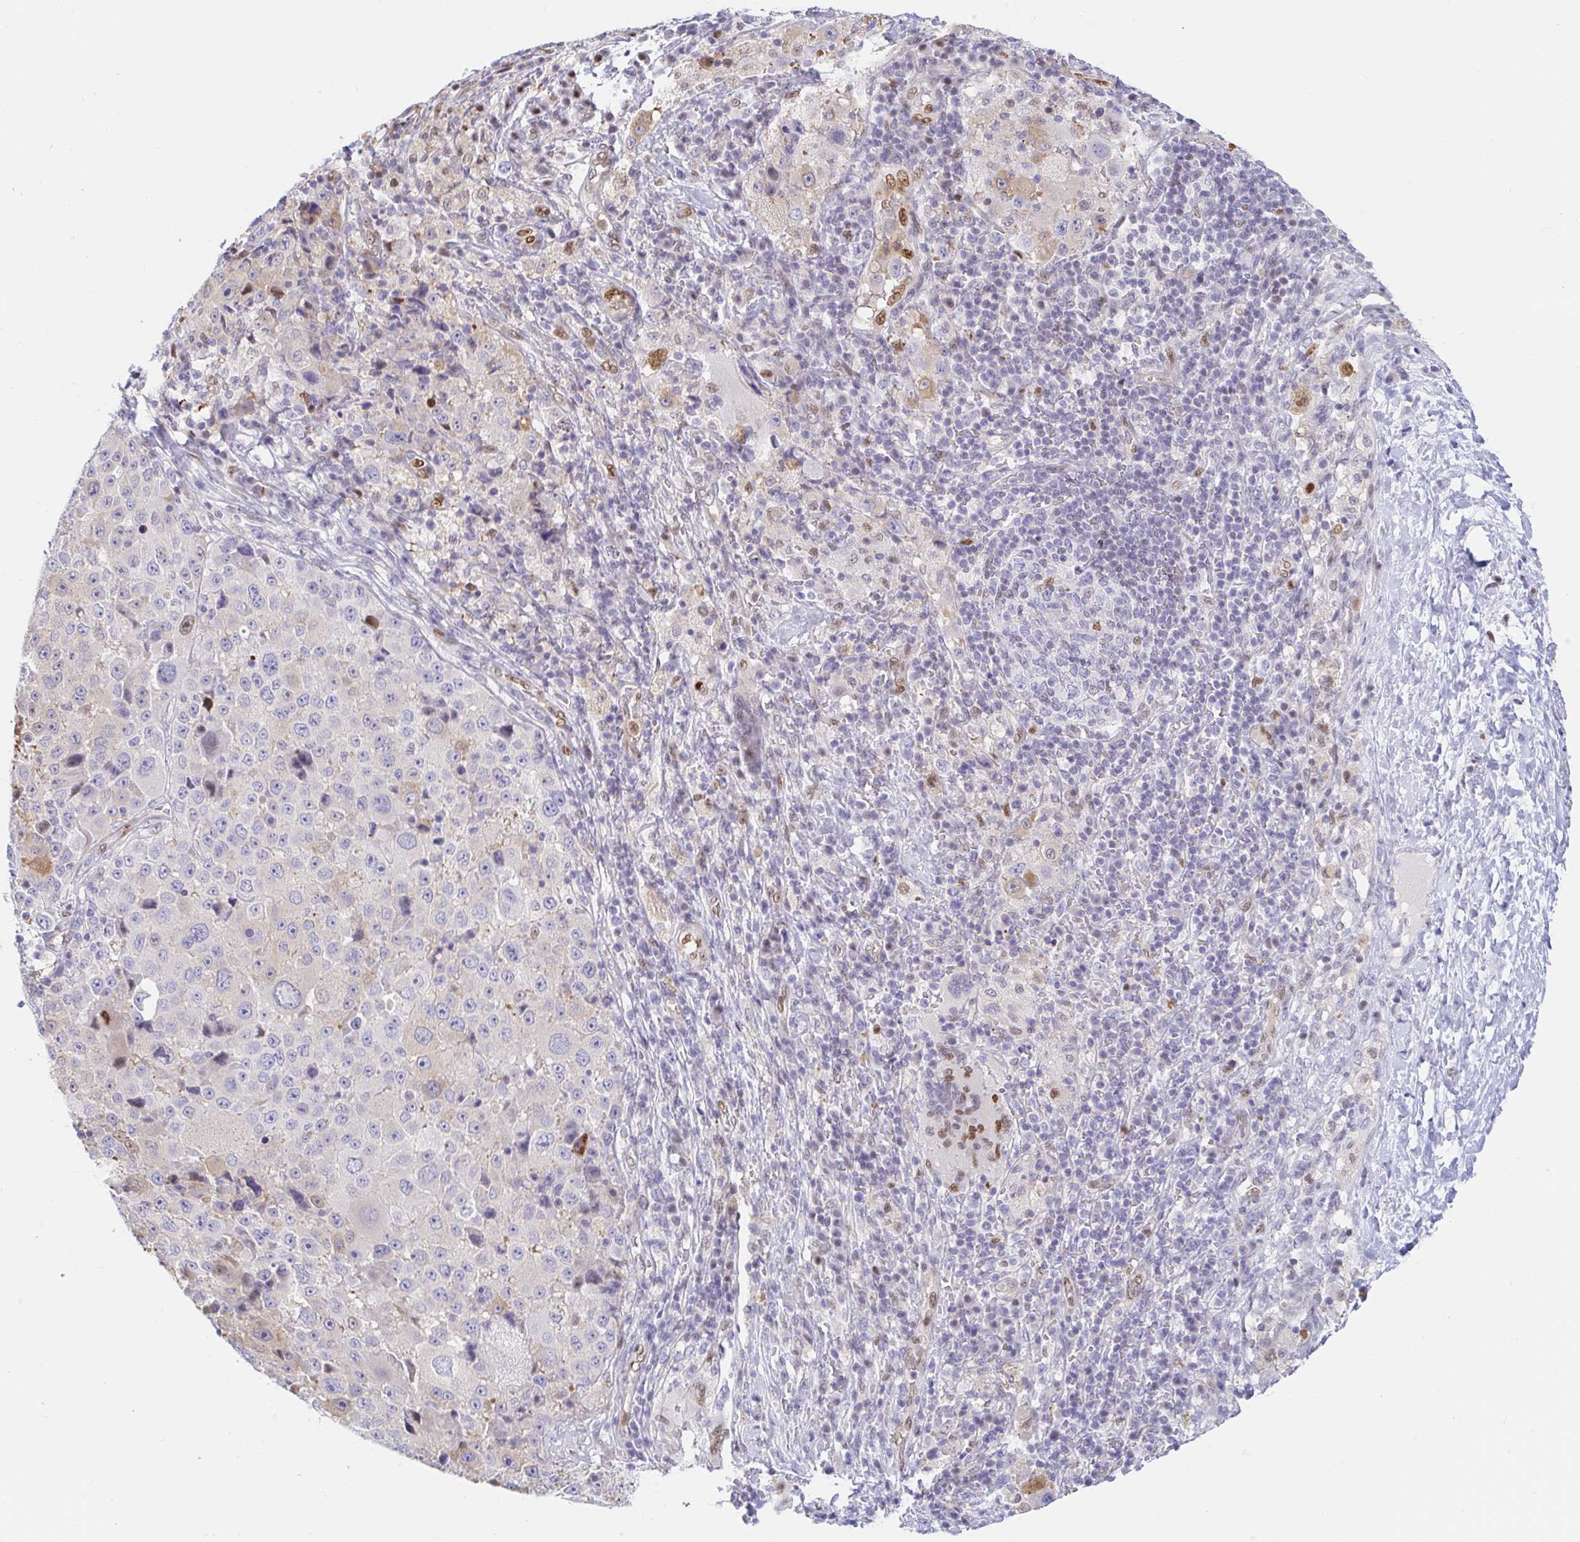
{"staining": {"intensity": "moderate", "quantity": "<25%", "location": "nuclear"}, "tissue": "melanoma", "cell_type": "Tumor cells", "image_type": "cancer", "snomed": [{"axis": "morphology", "description": "Malignant melanoma, Metastatic site"}, {"axis": "topography", "description": "Lymph node"}], "caption": "A low amount of moderate nuclear staining is identified in approximately <25% of tumor cells in melanoma tissue.", "gene": "HINFP", "patient": {"sex": "male", "age": 62}}